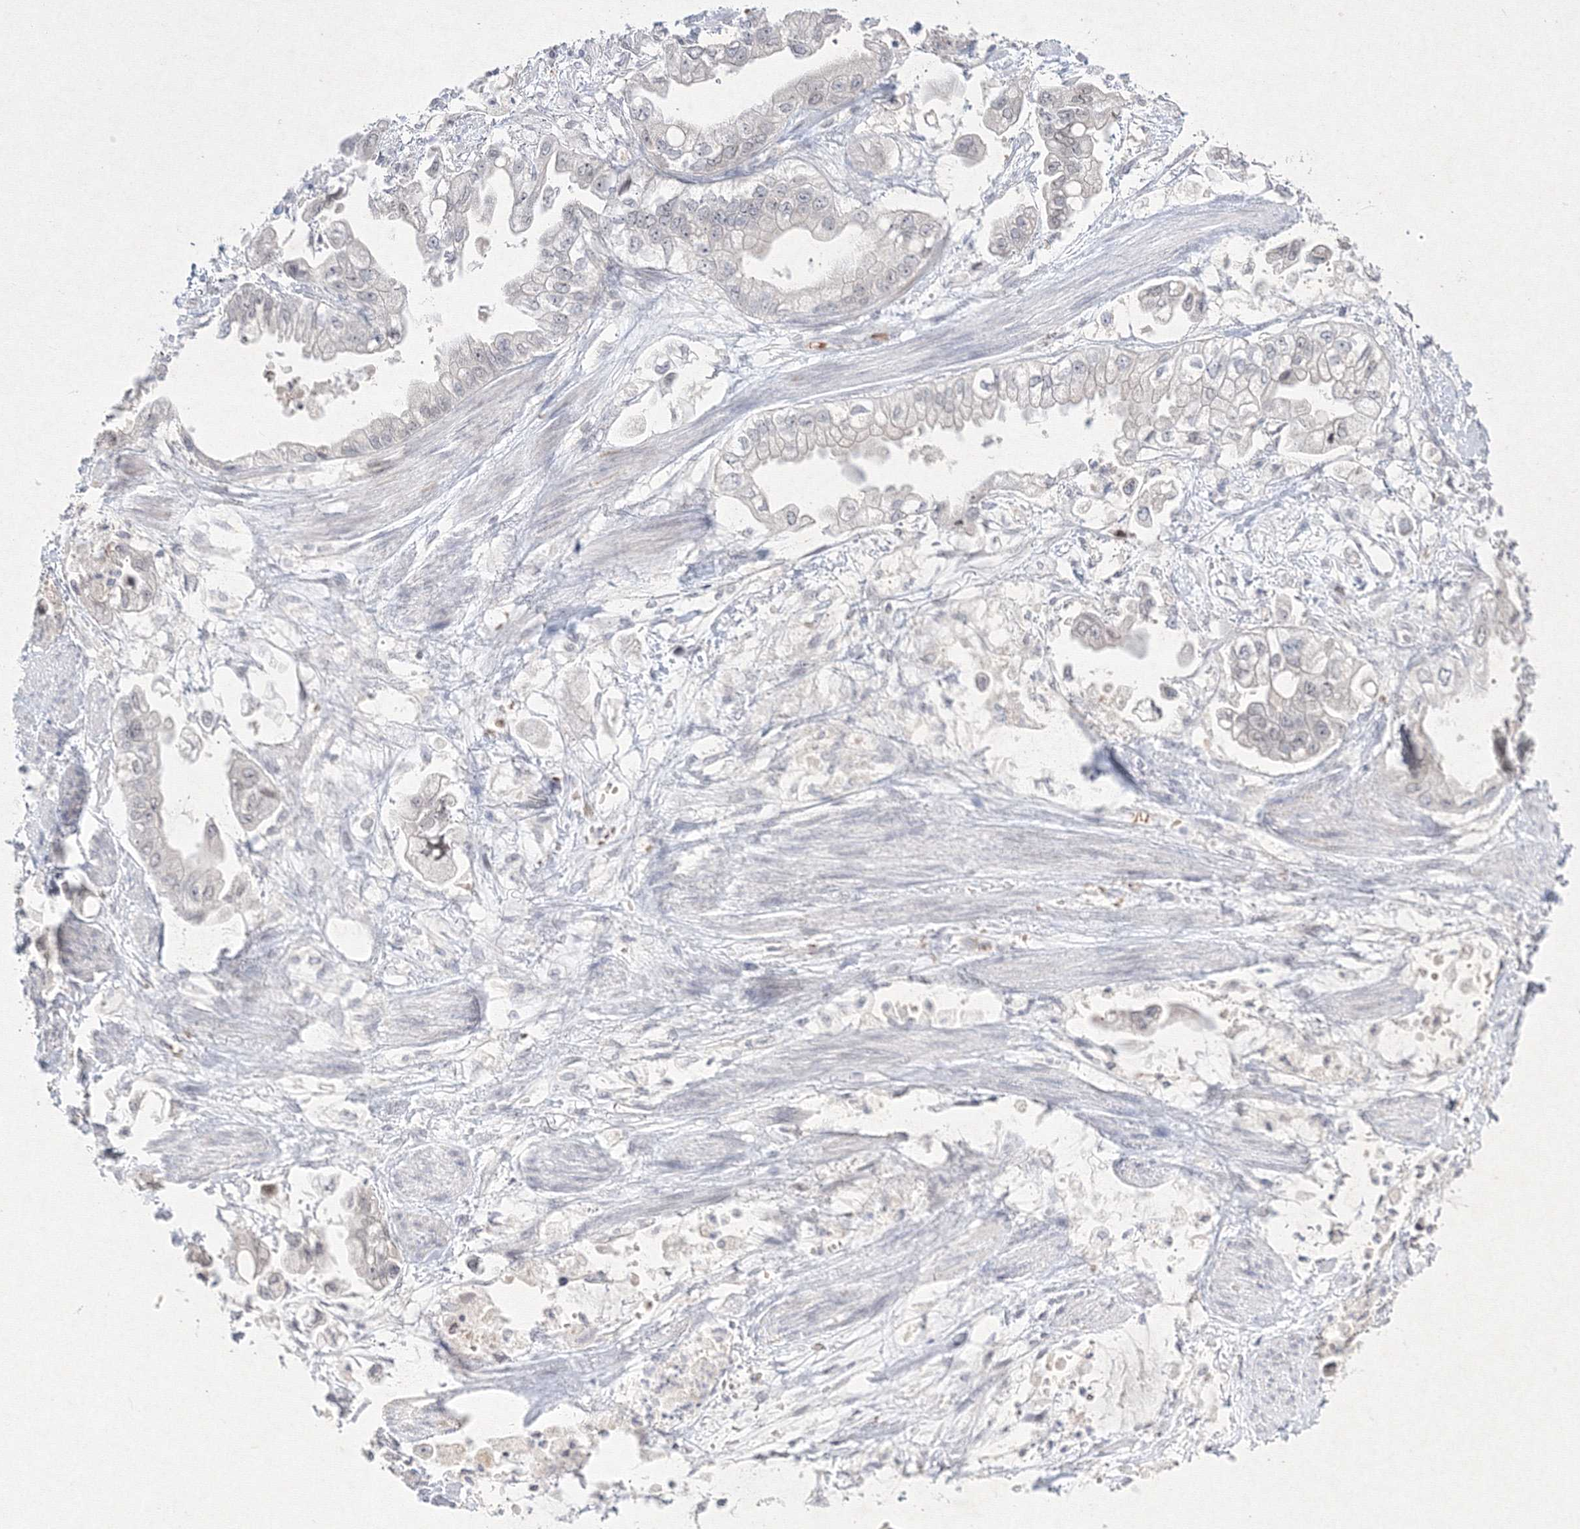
{"staining": {"intensity": "negative", "quantity": "none", "location": "none"}, "tissue": "stomach cancer", "cell_type": "Tumor cells", "image_type": "cancer", "snomed": [{"axis": "morphology", "description": "Adenocarcinoma, NOS"}, {"axis": "topography", "description": "Stomach"}], "caption": "A photomicrograph of adenocarcinoma (stomach) stained for a protein reveals no brown staining in tumor cells.", "gene": "NXPE3", "patient": {"sex": "male", "age": 62}}